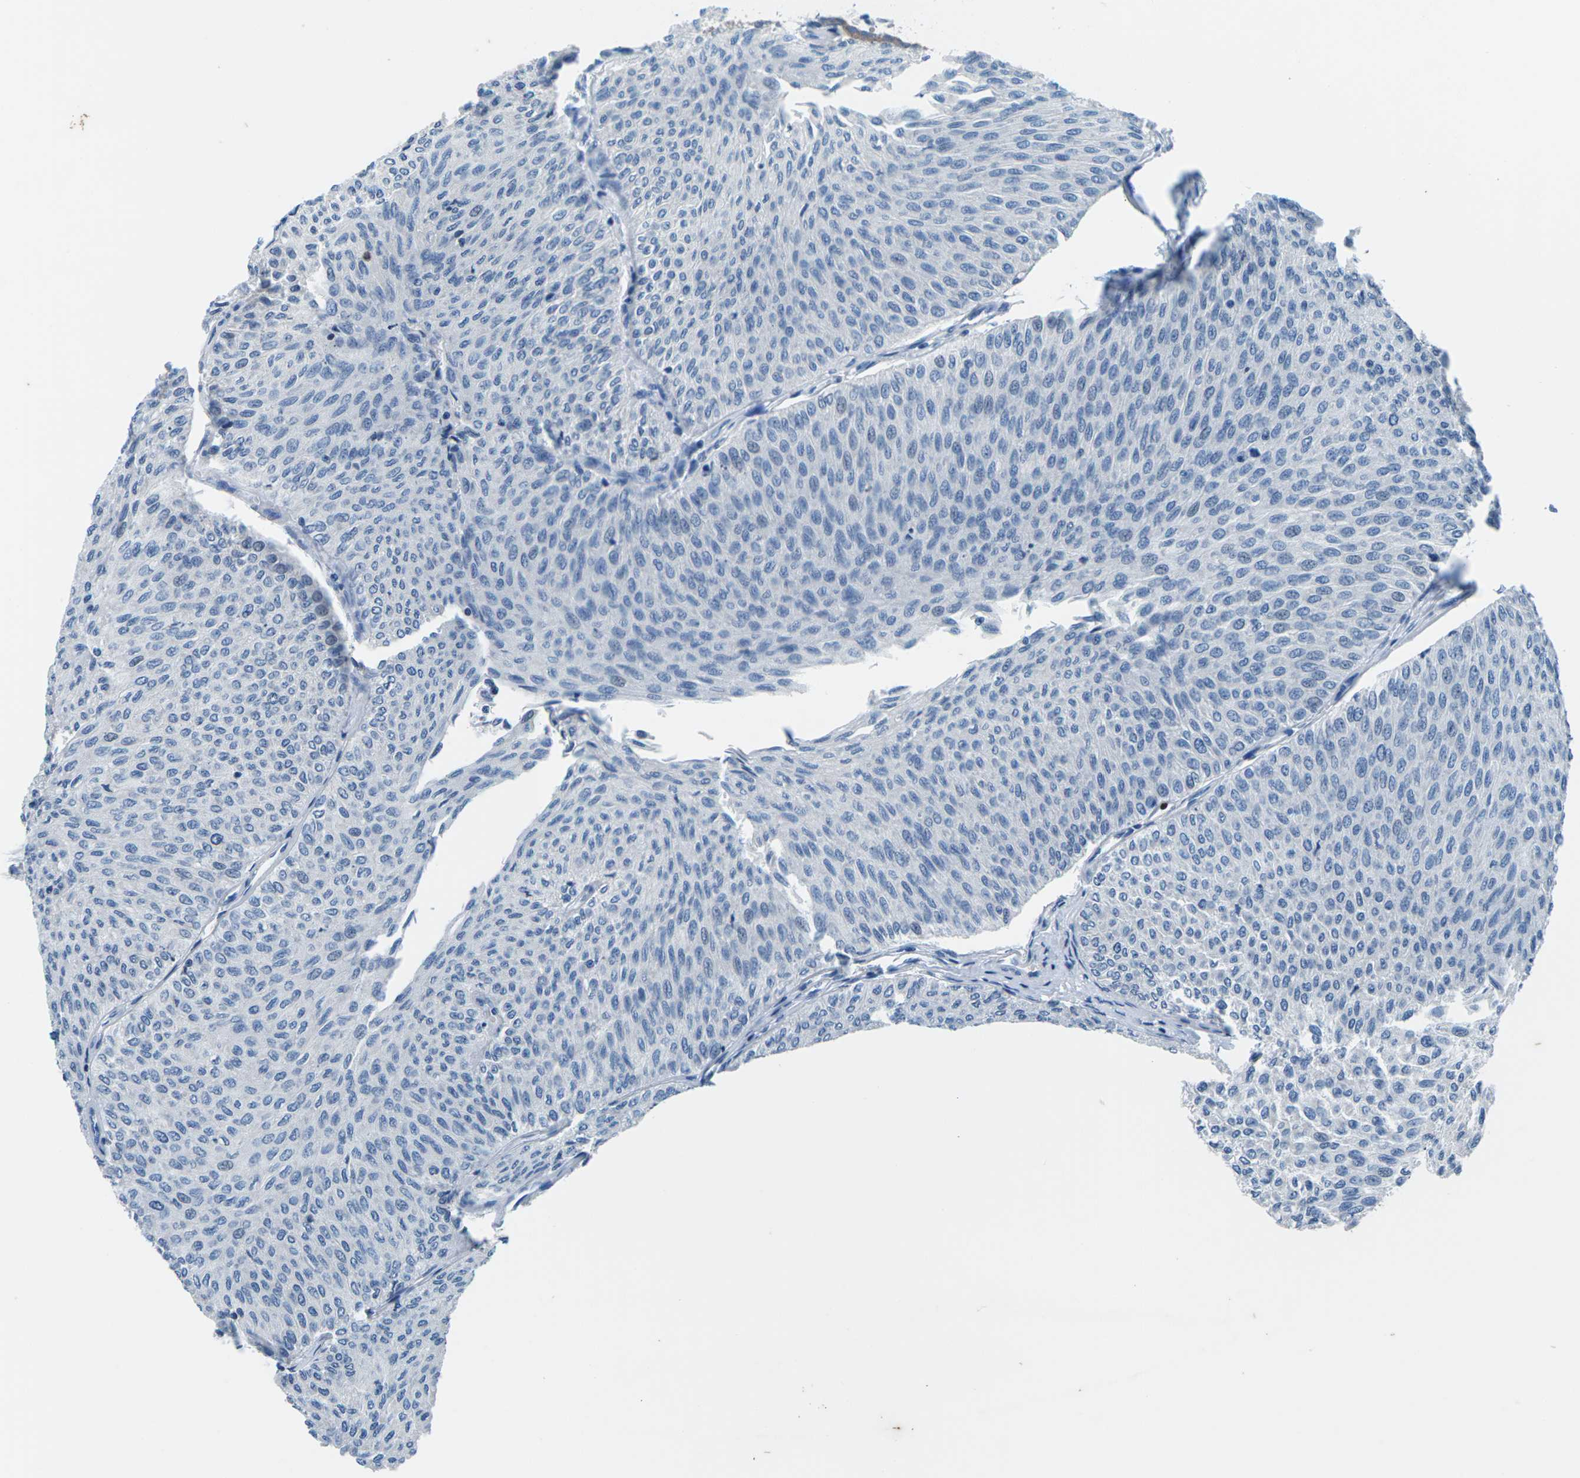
{"staining": {"intensity": "negative", "quantity": "none", "location": "none"}, "tissue": "urothelial cancer", "cell_type": "Tumor cells", "image_type": "cancer", "snomed": [{"axis": "morphology", "description": "Urothelial carcinoma, Low grade"}, {"axis": "topography", "description": "Urinary bladder"}], "caption": "This photomicrograph is of urothelial cancer stained with immunohistochemistry to label a protein in brown with the nuclei are counter-stained blue. There is no positivity in tumor cells.", "gene": "UMOD", "patient": {"sex": "male", "age": 78}}